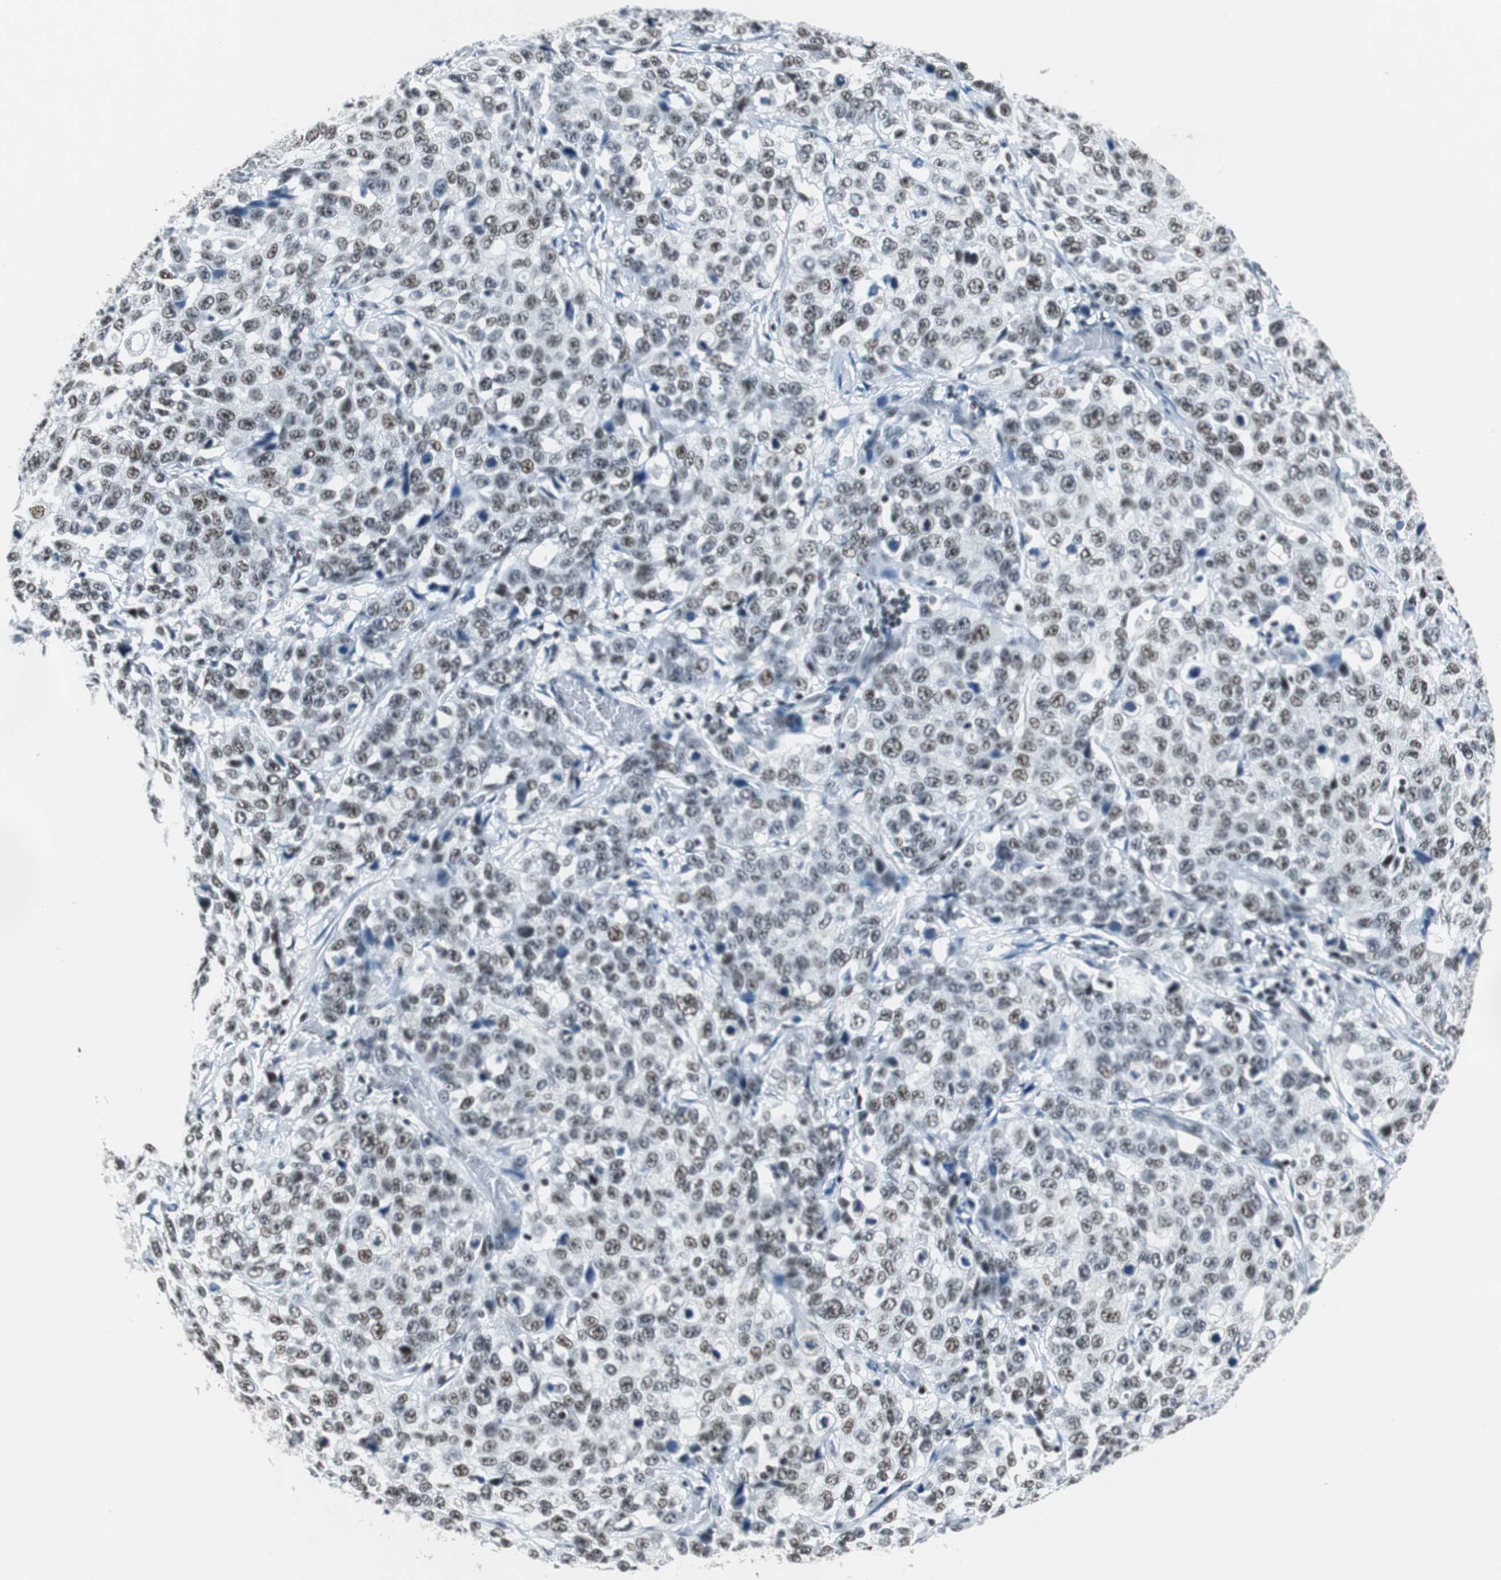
{"staining": {"intensity": "weak", "quantity": "25%-75%", "location": "nuclear"}, "tissue": "stomach cancer", "cell_type": "Tumor cells", "image_type": "cancer", "snomed": [{"axis": "morphology", "description": "Normal tissue, NOS"}, {"axis": "morphology", "description": "Adenocarcinoma, NOS"}, {"axis": "topography", "description": "Stomach"}], "caption": "Weak nuclear protein positivity is seen in approximately 25%-75% of tumor cells in stomach adenocarcinoma. The protein of interest is shown in brown color, while the nuclei are stained blue.", "gene": "HDAC3", "patient": {"sex": "male", "age": 48}}